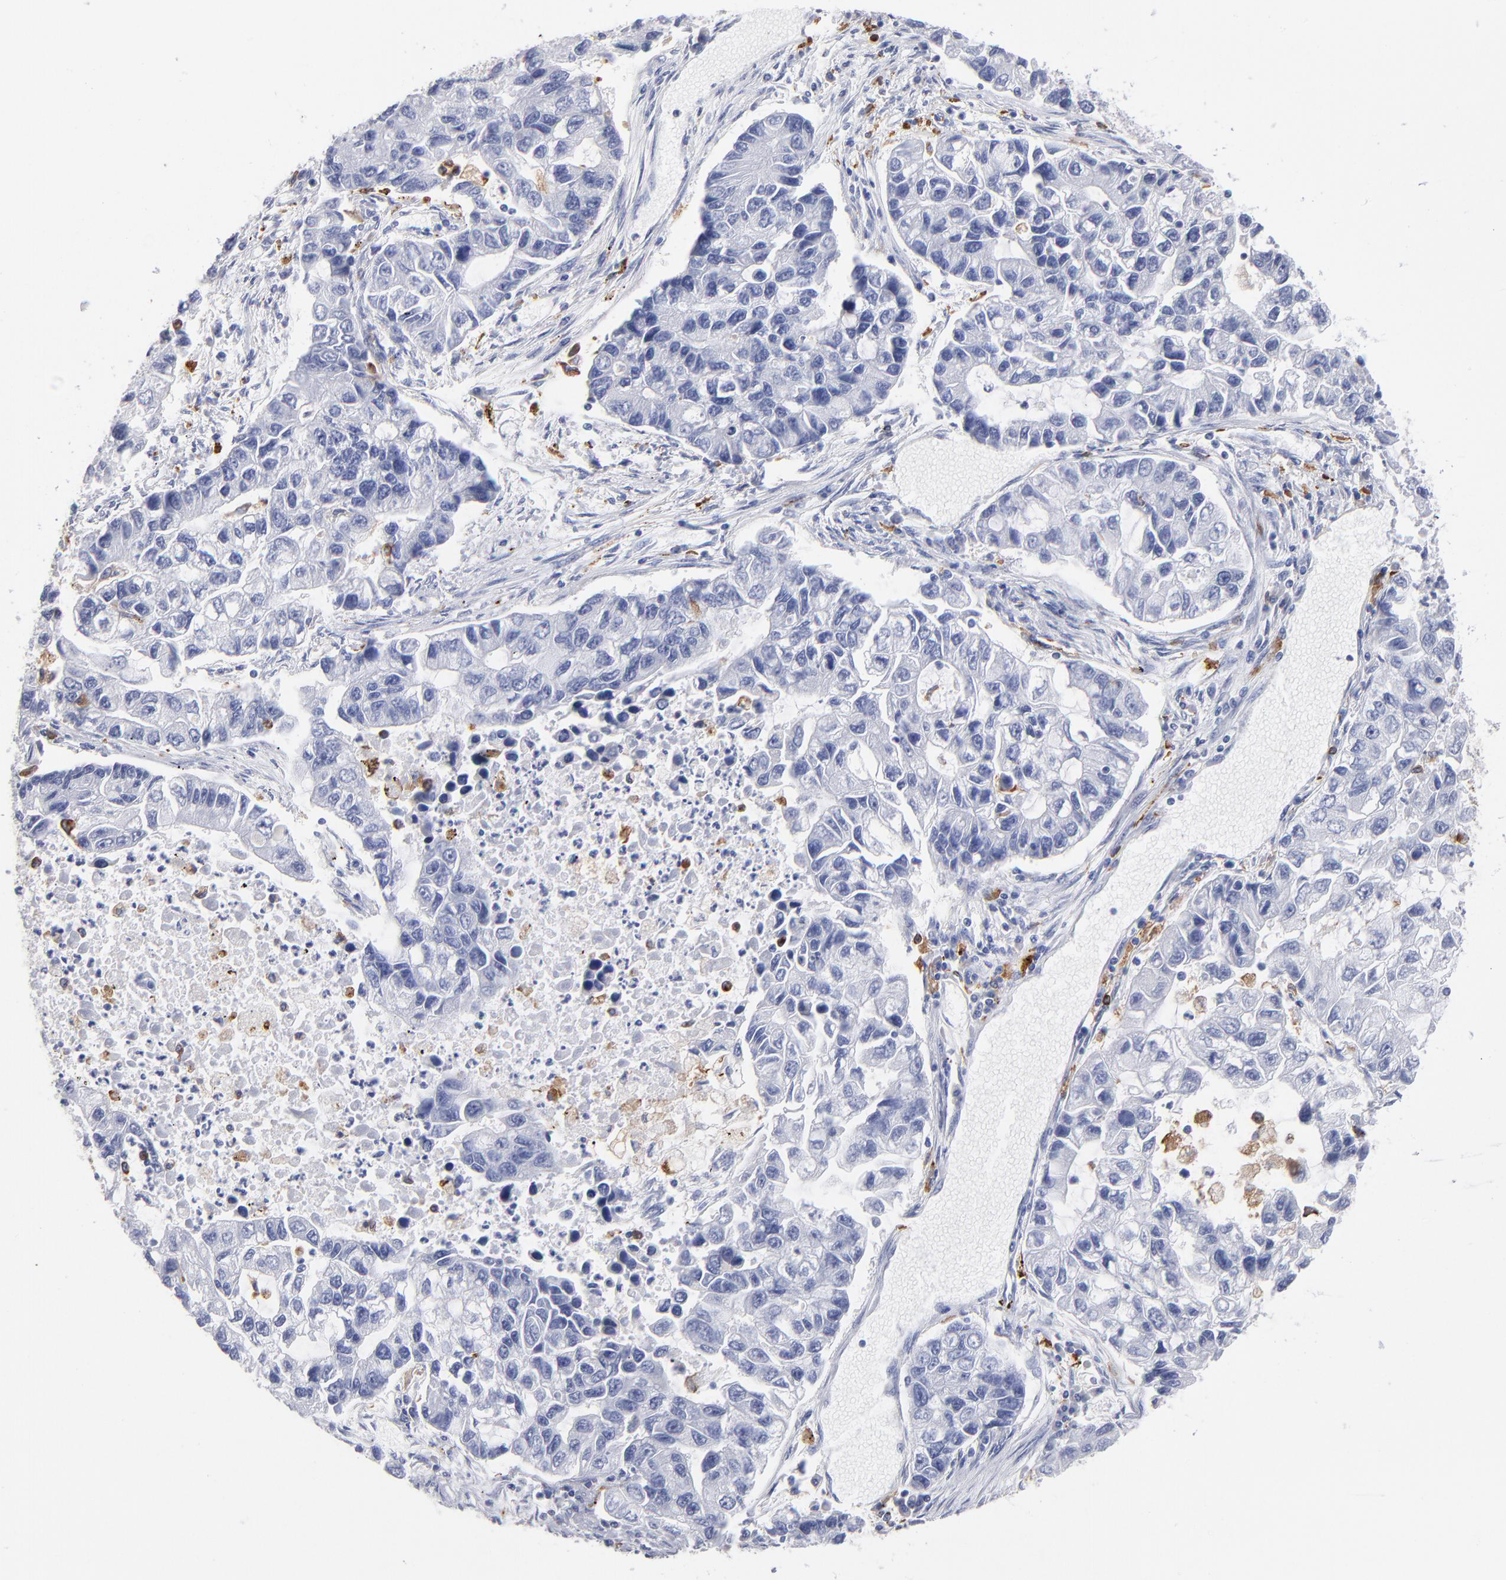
{"staining": {"intensity": "negative", "quantity": "none", "location": "none"}, "tissue": "lung cancer", "cell_type": "Tumor cells", "image_type": "cancer", "snomed": [{"axis": "morphology", "description": "Adenocarcinoma, NOS"}, {"axis": "topography", "description": "Lung"}], "caption": "A histopathology image of adenocarcinoma (lung) stained for a protein shows no brown staining in tumor cells.", "gene": "CD180", "patient": {"sex": "female", "age": 51}}